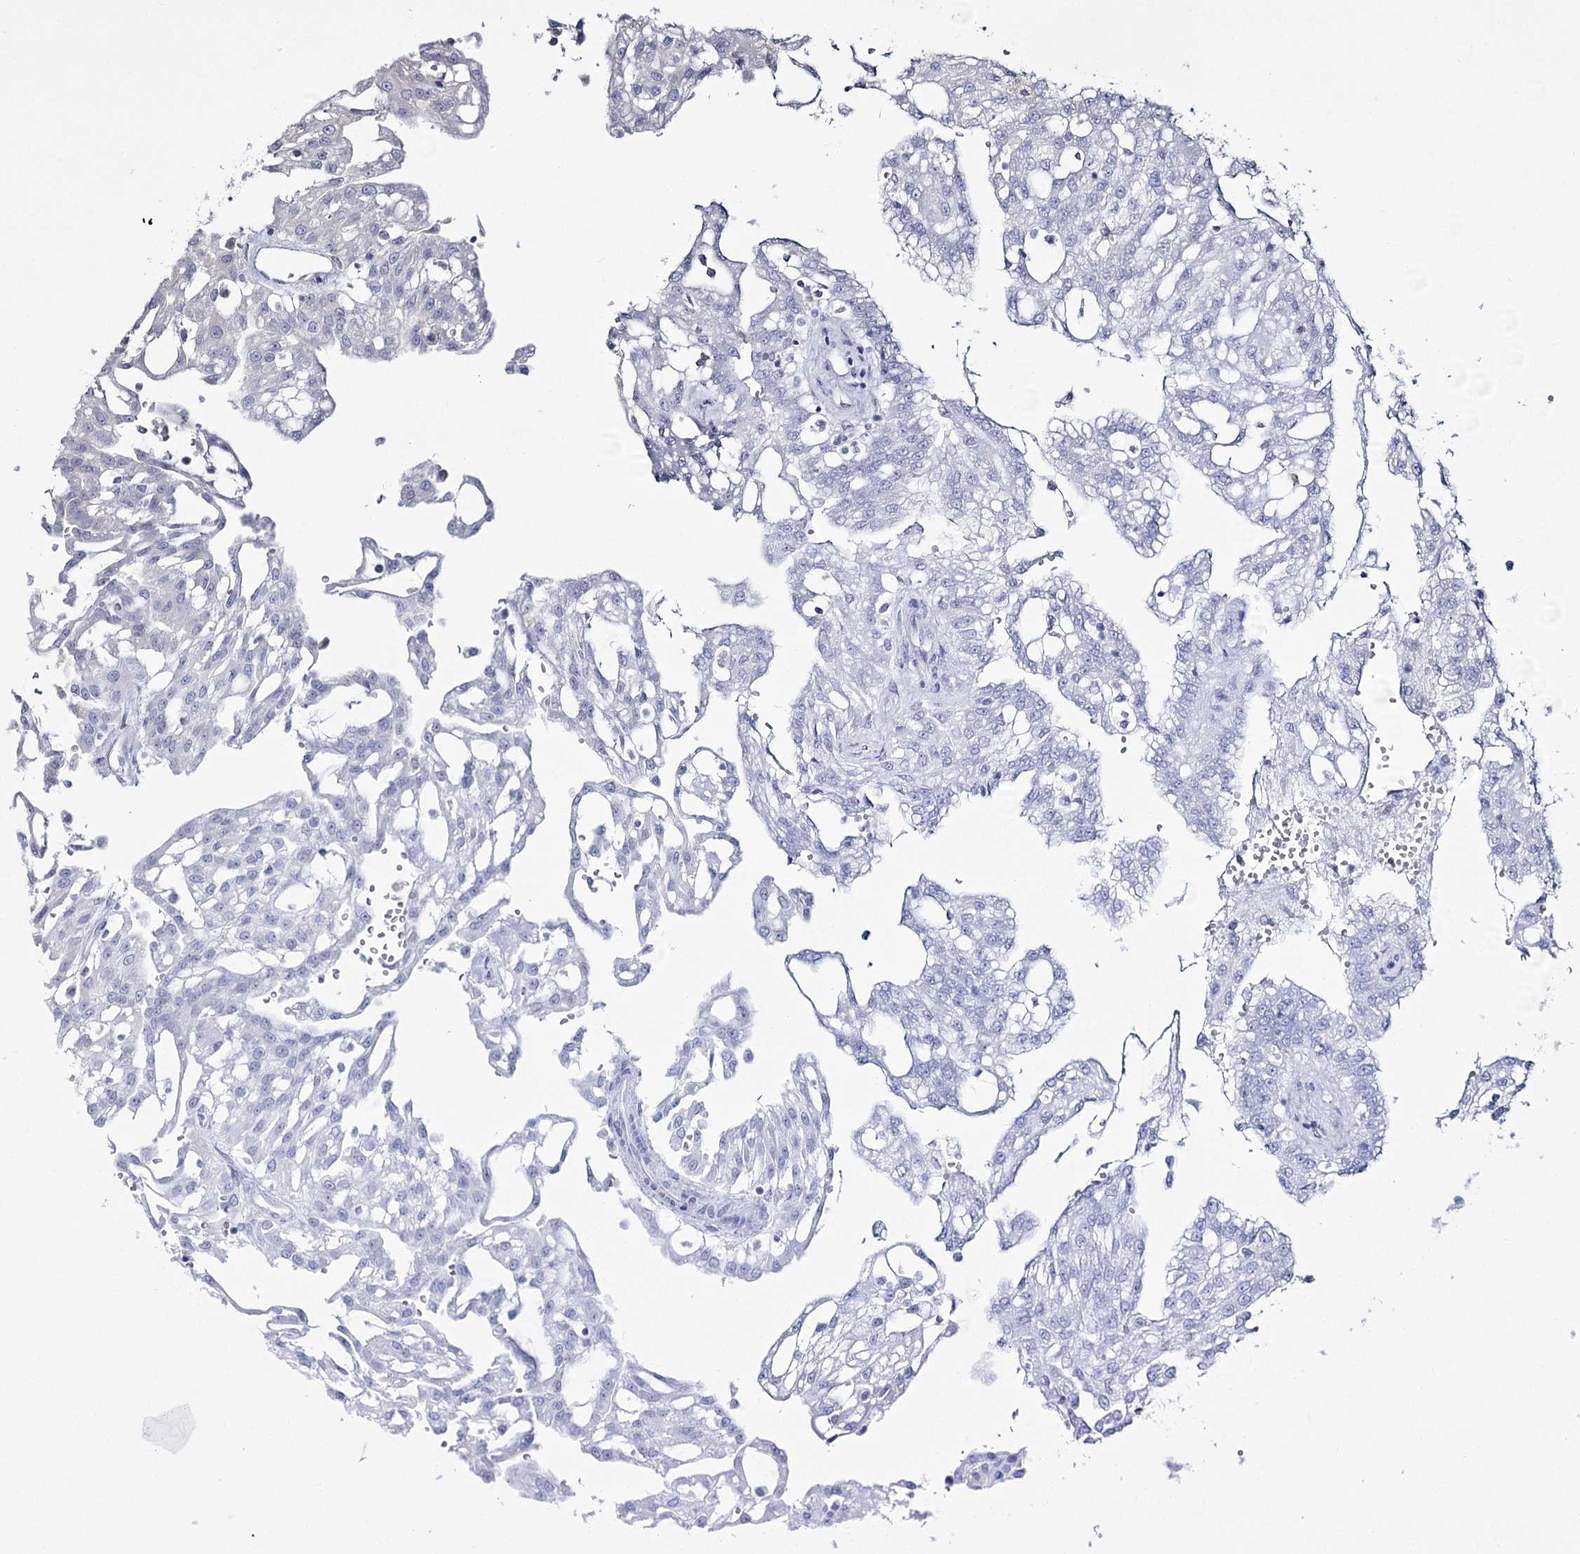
{"staining": {"intensity": "negative", "quantity": "none", "location": "none"}, "tissue": "renal cancer", "cell_type": "Tumor cells", "image_type": "cancer", "snomed": [{"axis": "morphology", "description": "Adenocarcinoma, NOS"}, {"axis": "topography", "description": "Kidney"}], "caption": "DAB (3,3'-diaminobenzidine) immunohistochemical staining of renal cancer reveals no significant positivity in tumor cells.", "gene": "SH3TC1", "patient": {"sex": "male", "age": 63}}